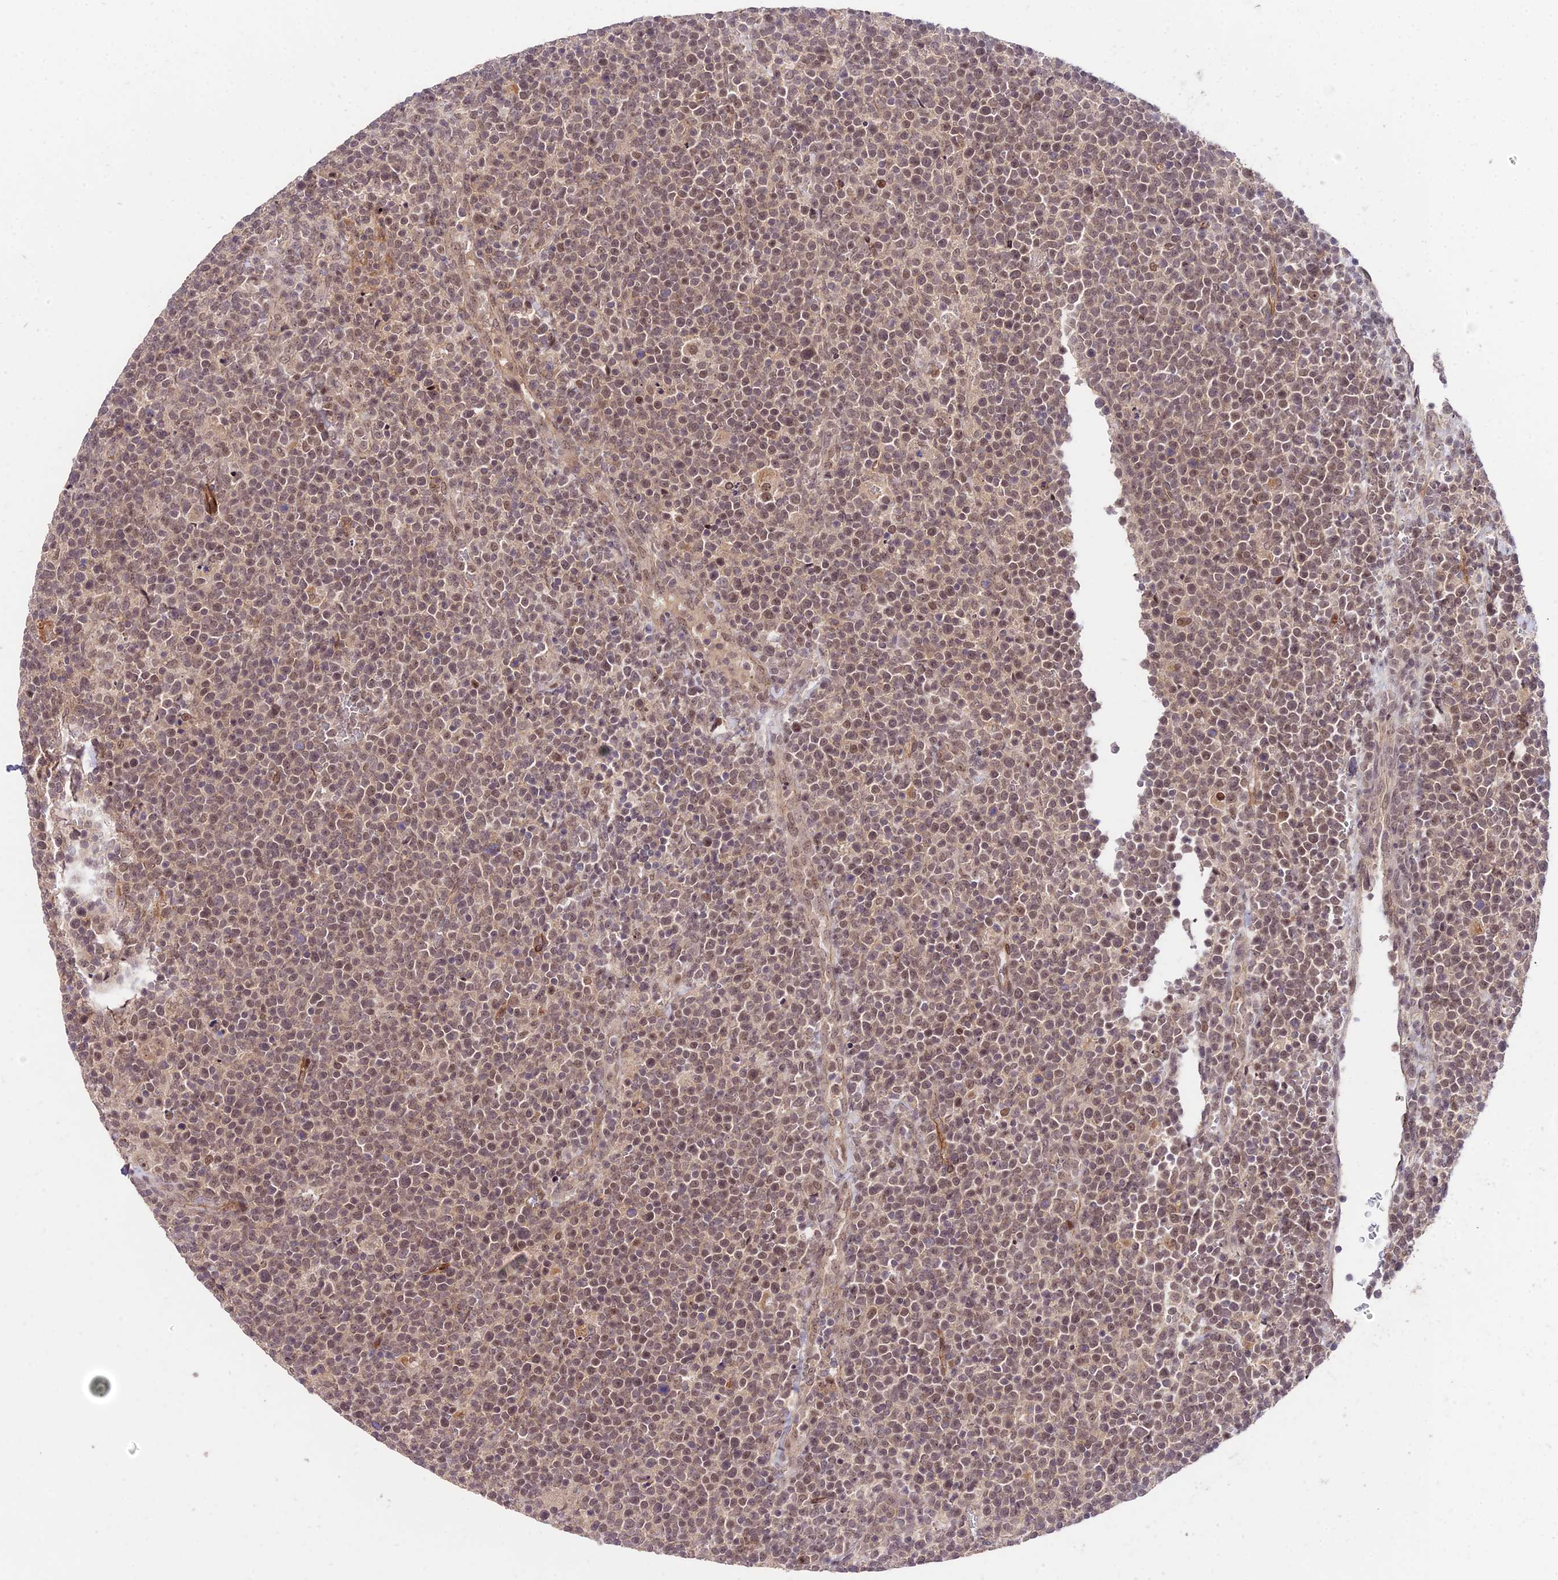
{"staining": {"intensity": "moderate", "quantity": ">75%", "location": "nuclear"}, "tissue": "lymphoma", "cell_type": "Tumor cells", "image_type": "cancer", "snomed": [{"axis": "morphology", "description": "Malignant lymphoma, non-Hodgkin's type, High grade"}, {"axis": "topography", "description": "Lymph node"}], "caption": "Protein expression analysis of lymphoma exhibits moderate nuclear positivity in about >75% of tumor cells.", "gene": "ZNF85", "patient": {"sex": "male", "age": 61}}